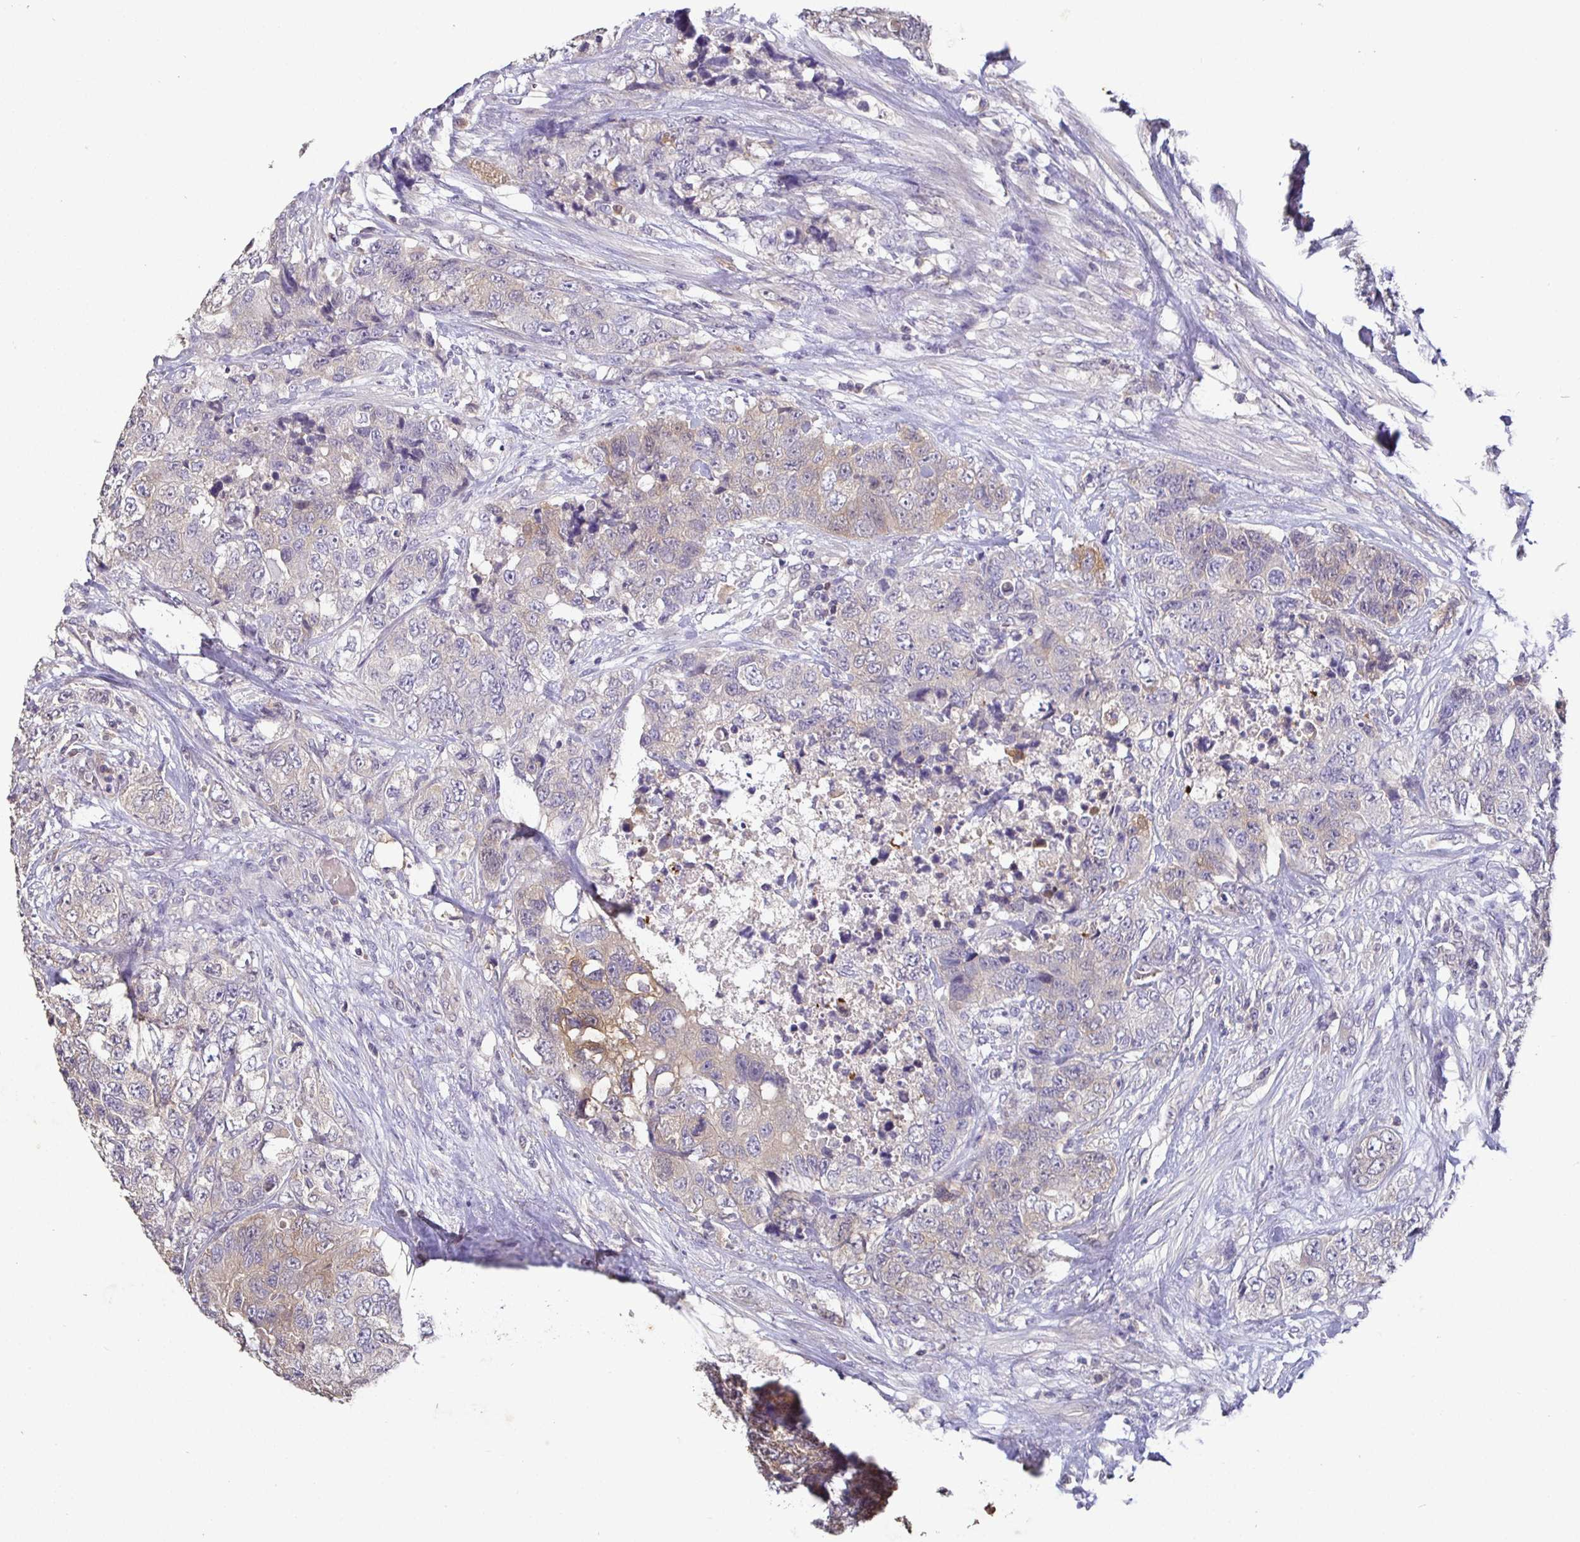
{"staining": {"intensity": "weak", "quantity": "25%-75%", "location": "cytoplasmic/membranous"}, "tissue": "urothelial cancer", "cell_type": "Tumor cells", "image_type": "cancer", "snomed": [{"axis": "morphology", "description": "Urothelial carcinoma, High grade"}, {"axis": "topography", "description": "Urinary bladder"}], "caption": "Urothelial cancer was stained to show a protein in brown. There is low levels of weak cytoplasmic/membranous staining in approximately 25%-75% of tumor cells.", "gene": "SHISA4", "patient": {"sex": "female", "age": 78}}